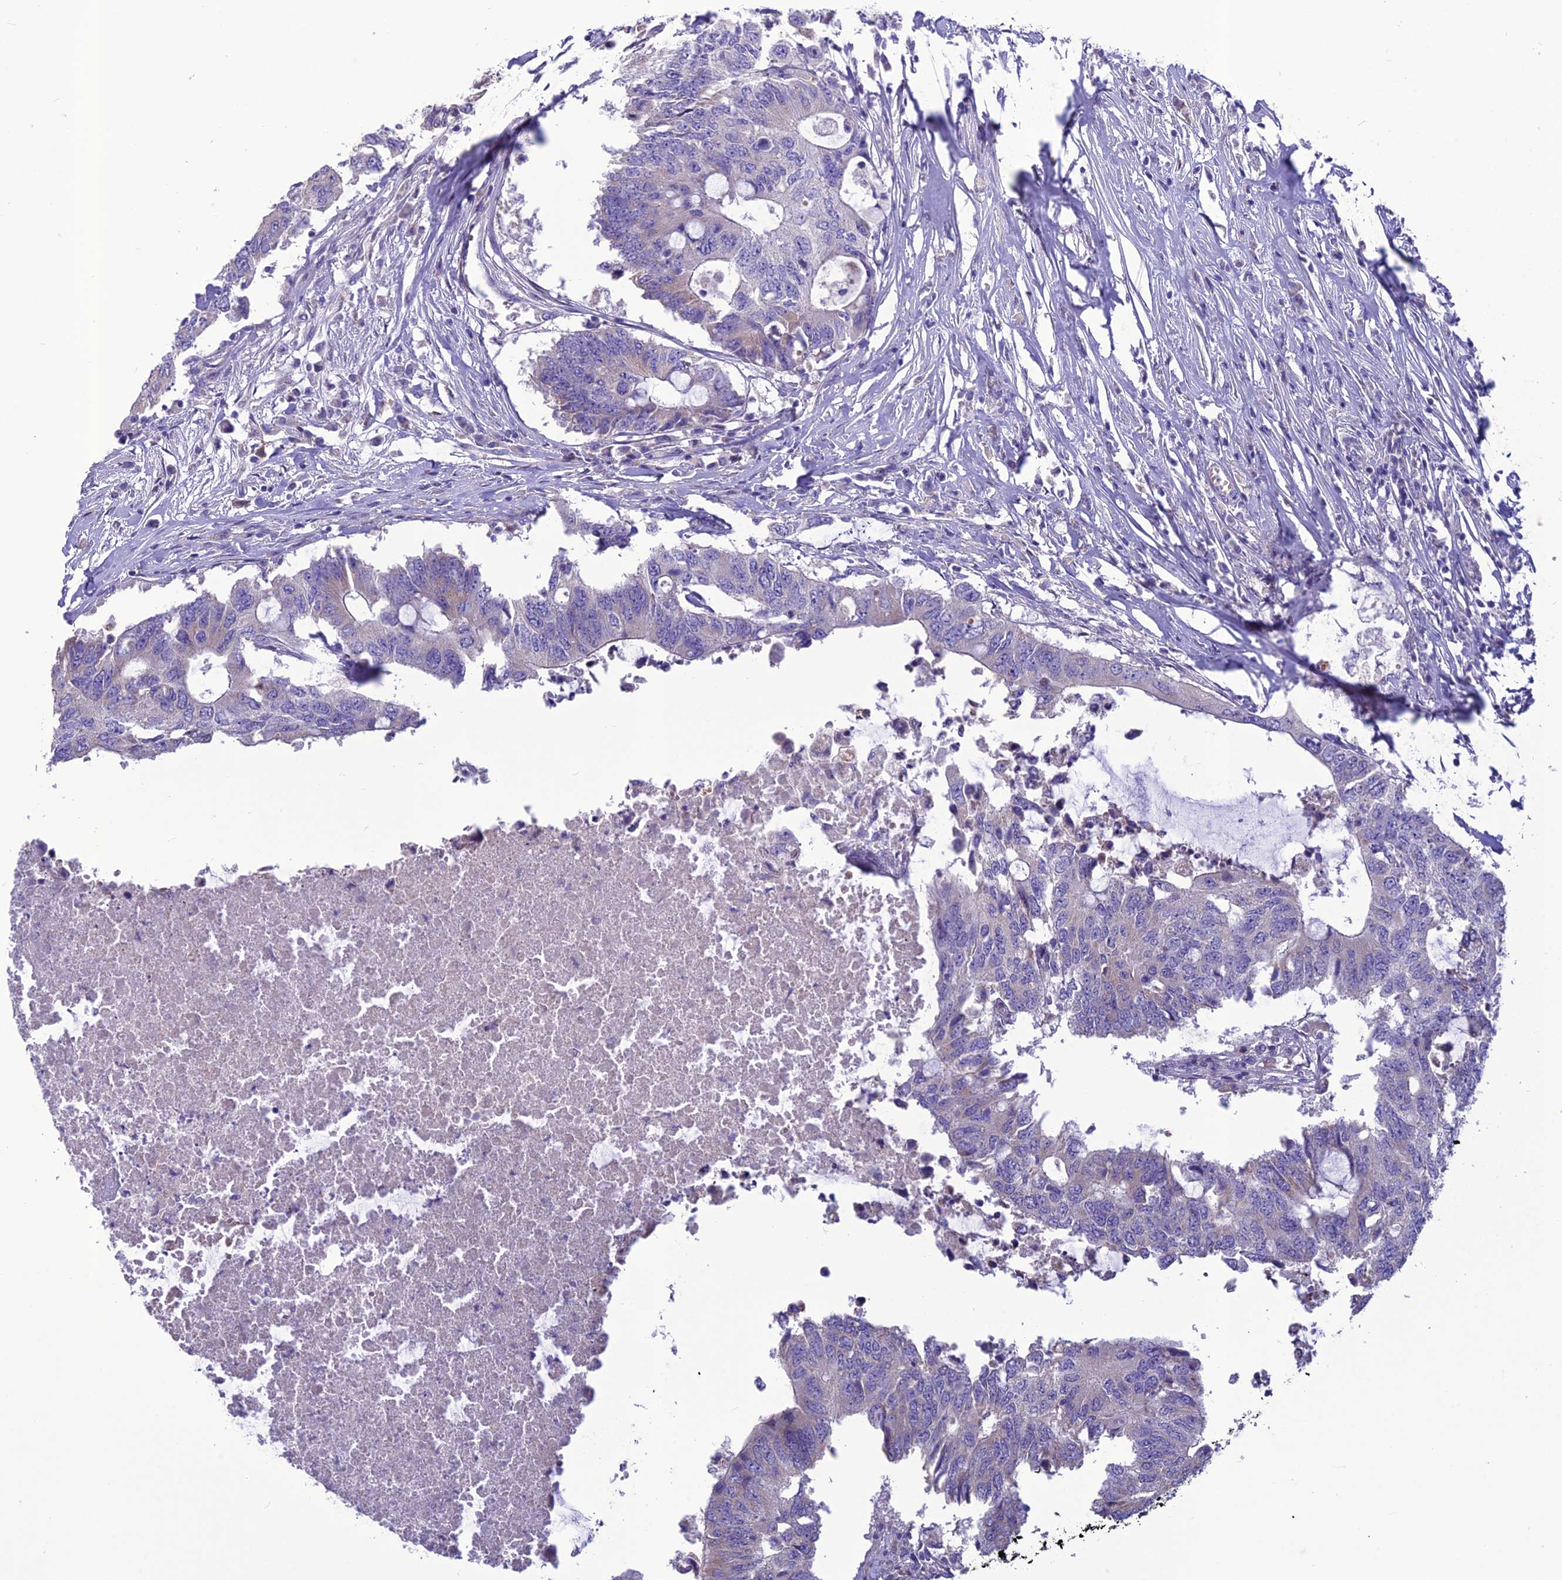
{"staining": {"intensity": "negative", "quantity": "none", "location": "none"}, "tissue": "colorectal cancer", "cell_type": "Tumor cells", "image_type": "cancer", "snomed": [{"axis": "morphology", "description": "Adenocarcinoma, NOS"}, {"axis": "topography", "description": "Colon"}], "caption": "IHC micrograph of human adenocarcinoma (colorectal) stained for a protein (brown), which displays no positivity in tumor cells. Brightfield microscopy of IHC stained with DAB (brown) and hematoxylin (blue), captured at high magnification.", "gene": "BHMT2", "patient": {"sex": "male", "age": 71}}